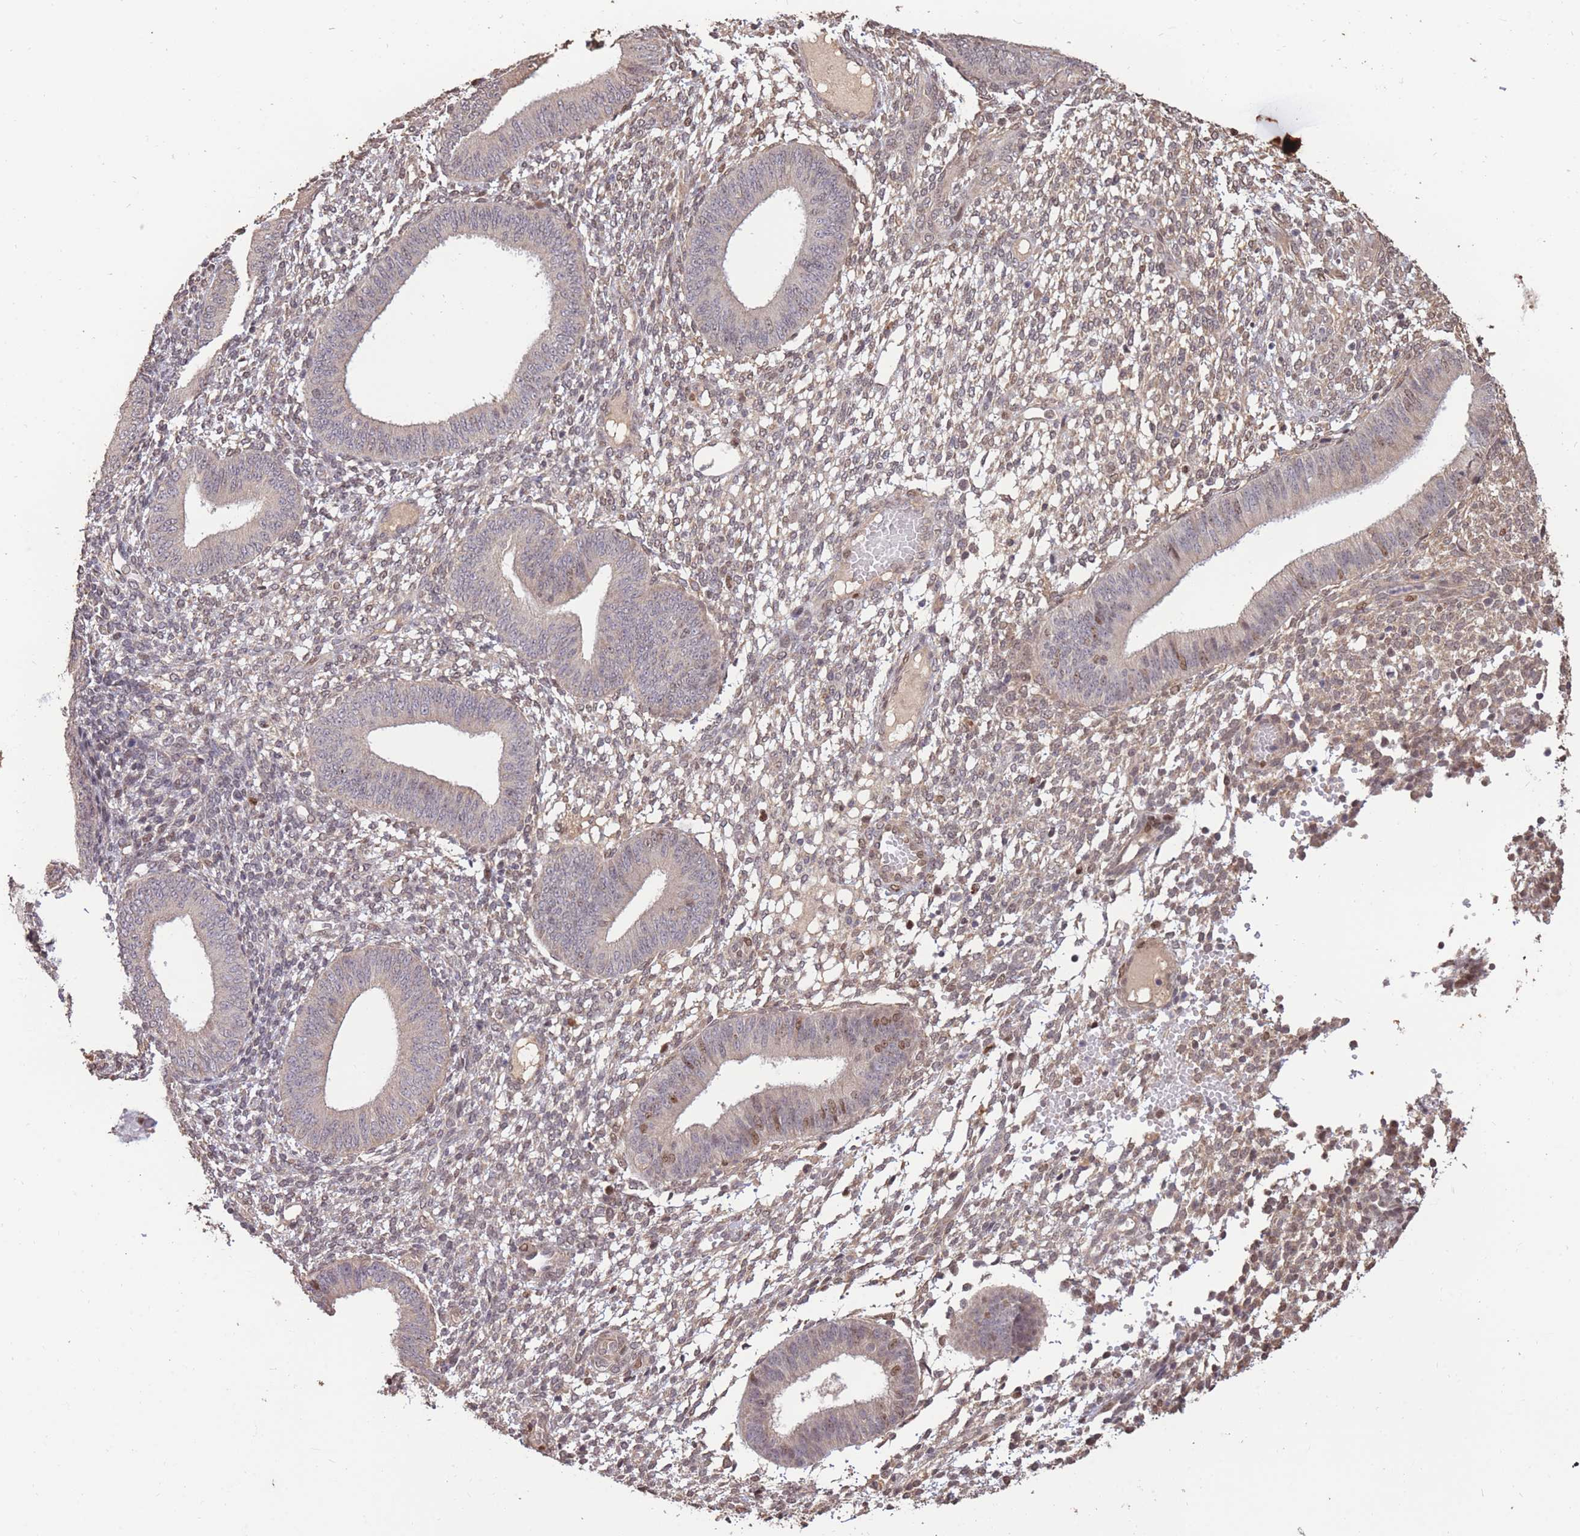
{"staining": {"intensity": "weak", "quantity": "<25%", "location": "cytoplasmic/membranous,nuclear"}, "tissue": "endometrium", "cell_type": "Cells in endometrial stroma", "image_type": "normal", "snomed": [{"axis": "morphology", "description": "Normal tissue, NOS"}, {"axis": "topography", "description": "Endometrium"}], "caption": "Immunohistochemistry of normal human endometrium displays no expression in cells in endometrial stroma. The staining is performed using DAB brown chromogen with nuclei counter-stained in using hematoxylin.", "gene": "RGS14", "patient": {"sex": "female", "age": 49}}